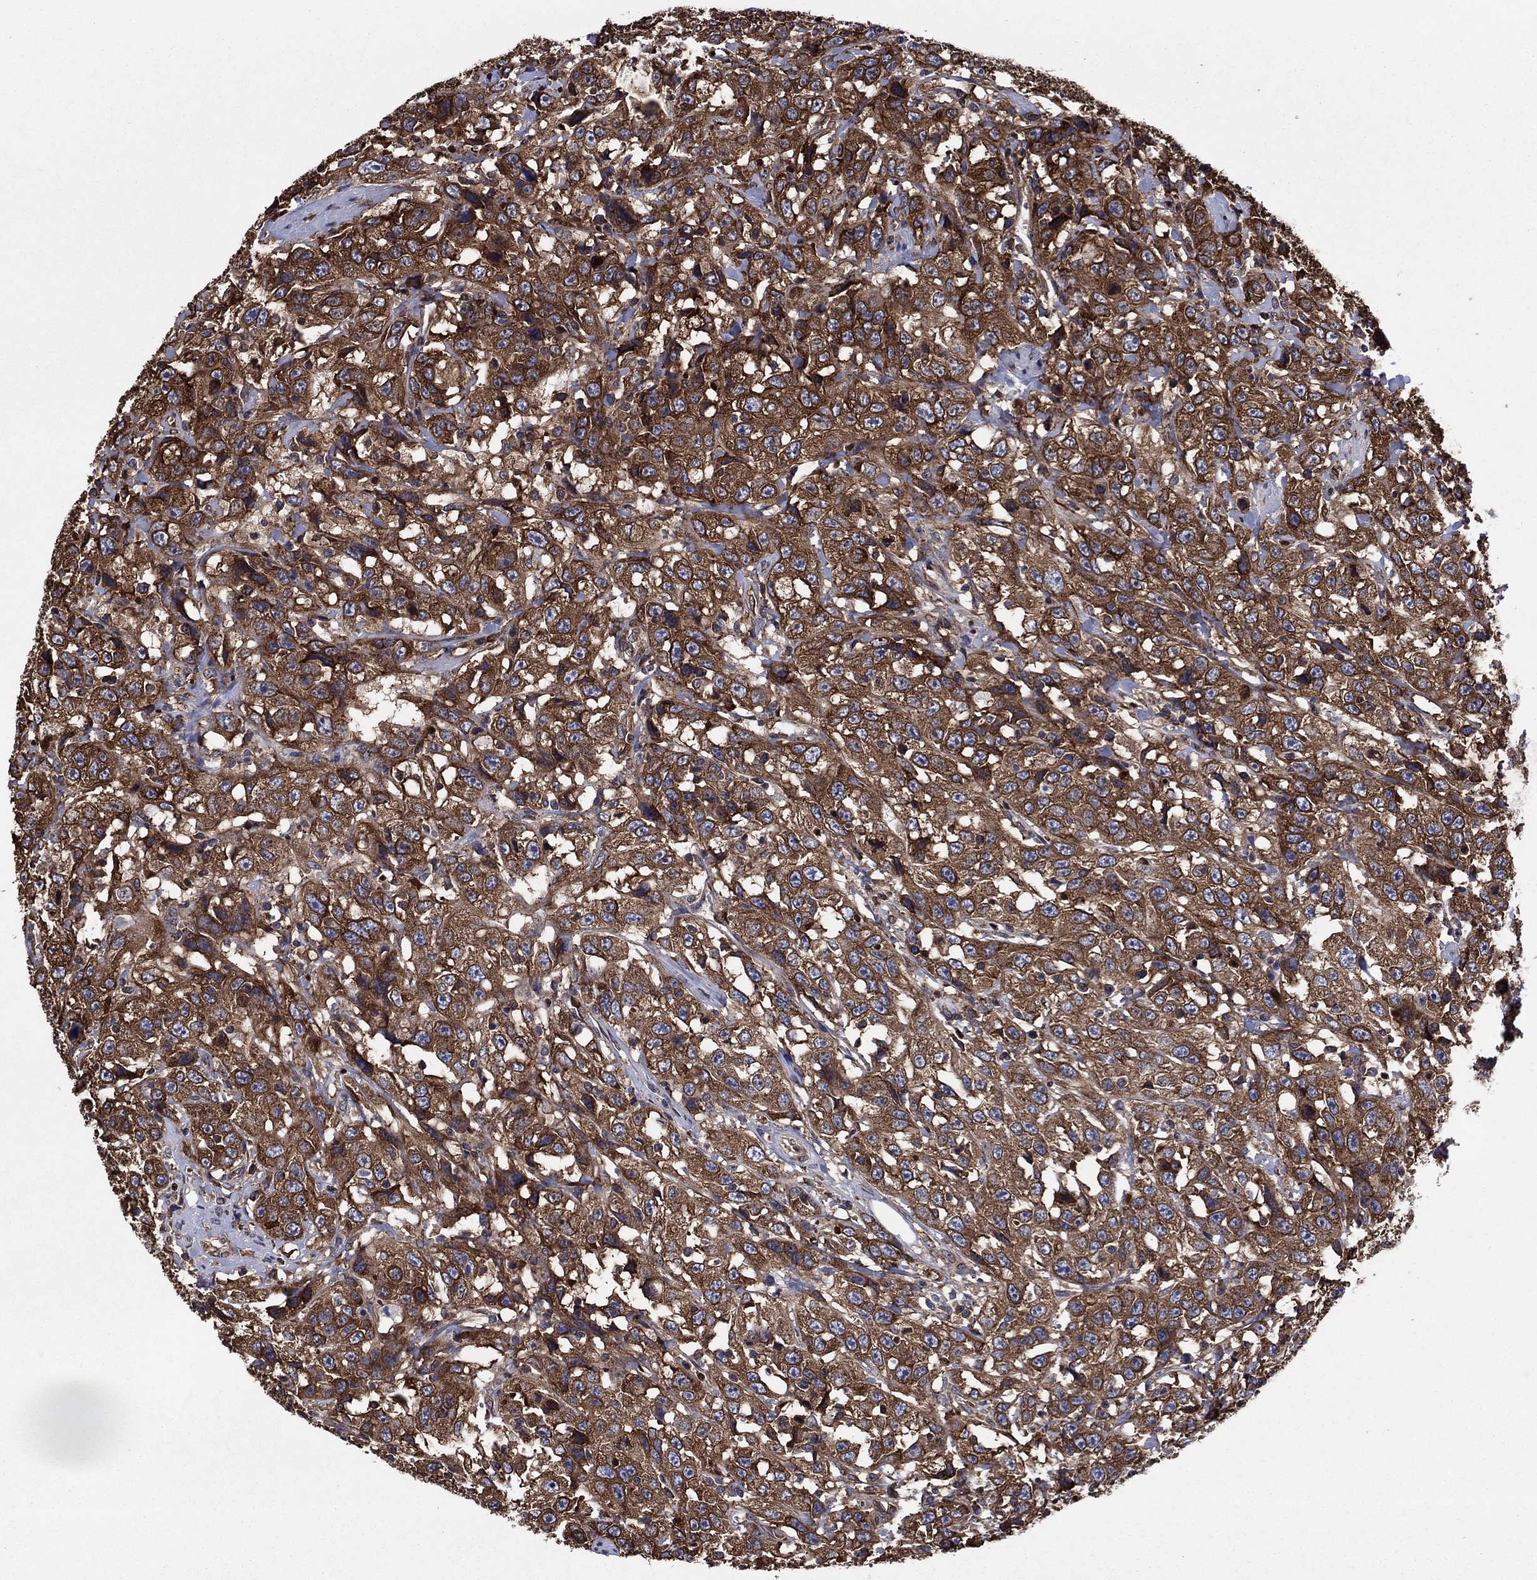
{"staining": {"intensity": "strong", "quantity": ">75%", "location": "cytoplasmic/membranous"}, "tissue": "urothelial cancer", "cell_type": "Tumor cells", "image_type": "cancer", "snomed": [{"axis": "morphology", "description": "Urothelial carcinoma, NOS"}, {"axis": "morphology", "description": "Urothelial carcinoma, High grade"}, {"axis": "topography", "description": "Urinary bladder"}], "caption": "Transitional cell carcinoma stained with DAB (3,3'-diaminobenzidine) immunohistochemistry (IHC) demonstrates high levels of strong cytoplasmic/membranous expression in approximately >75% of tumor cells.", "gene": "YBX1", "patient": {"sex": "female", "age": 73}}